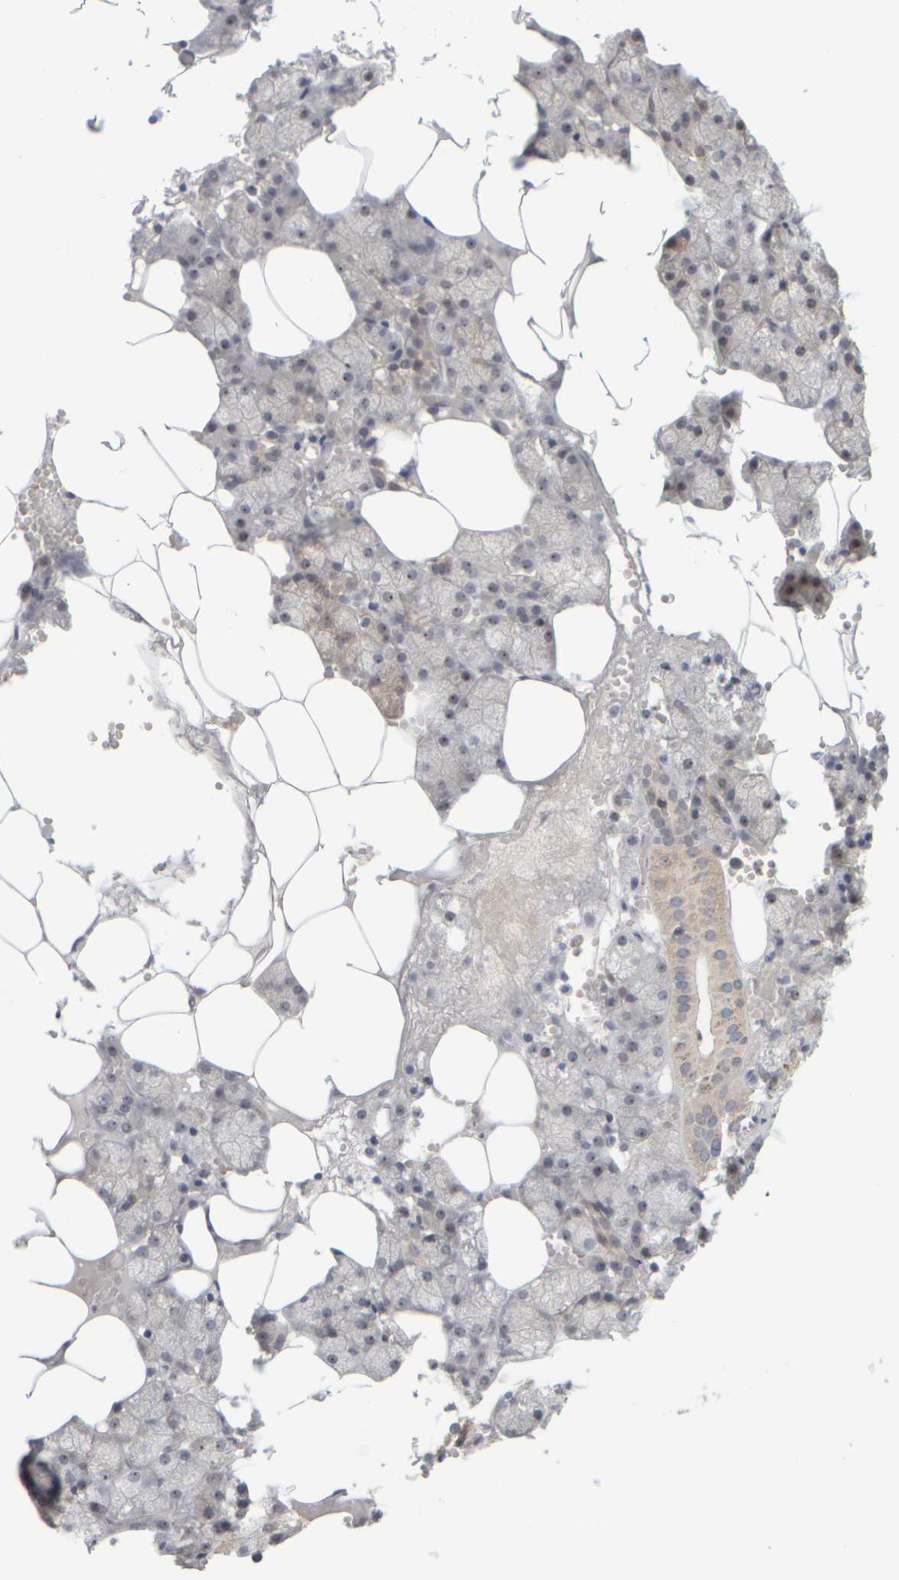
{"staining": {"intensity": "weak", "quantity": "<25%", "location": "cytoplasmic/membranous,nuclear"}, "tissue": "salivary gland", "cell_type": "Glandular cells", "image_type": "normal", "snomed": [{"axis": "morphology", "description": "Normal tissue, NOS"}, {"axis": "topography", "description": "Salivary gland"}], "caption": "An image of salivary gland stained for a protein displays no brown staining in glandular cells.", "gene": "DCXR", "patient": {"sex": "male", "age": 62}}